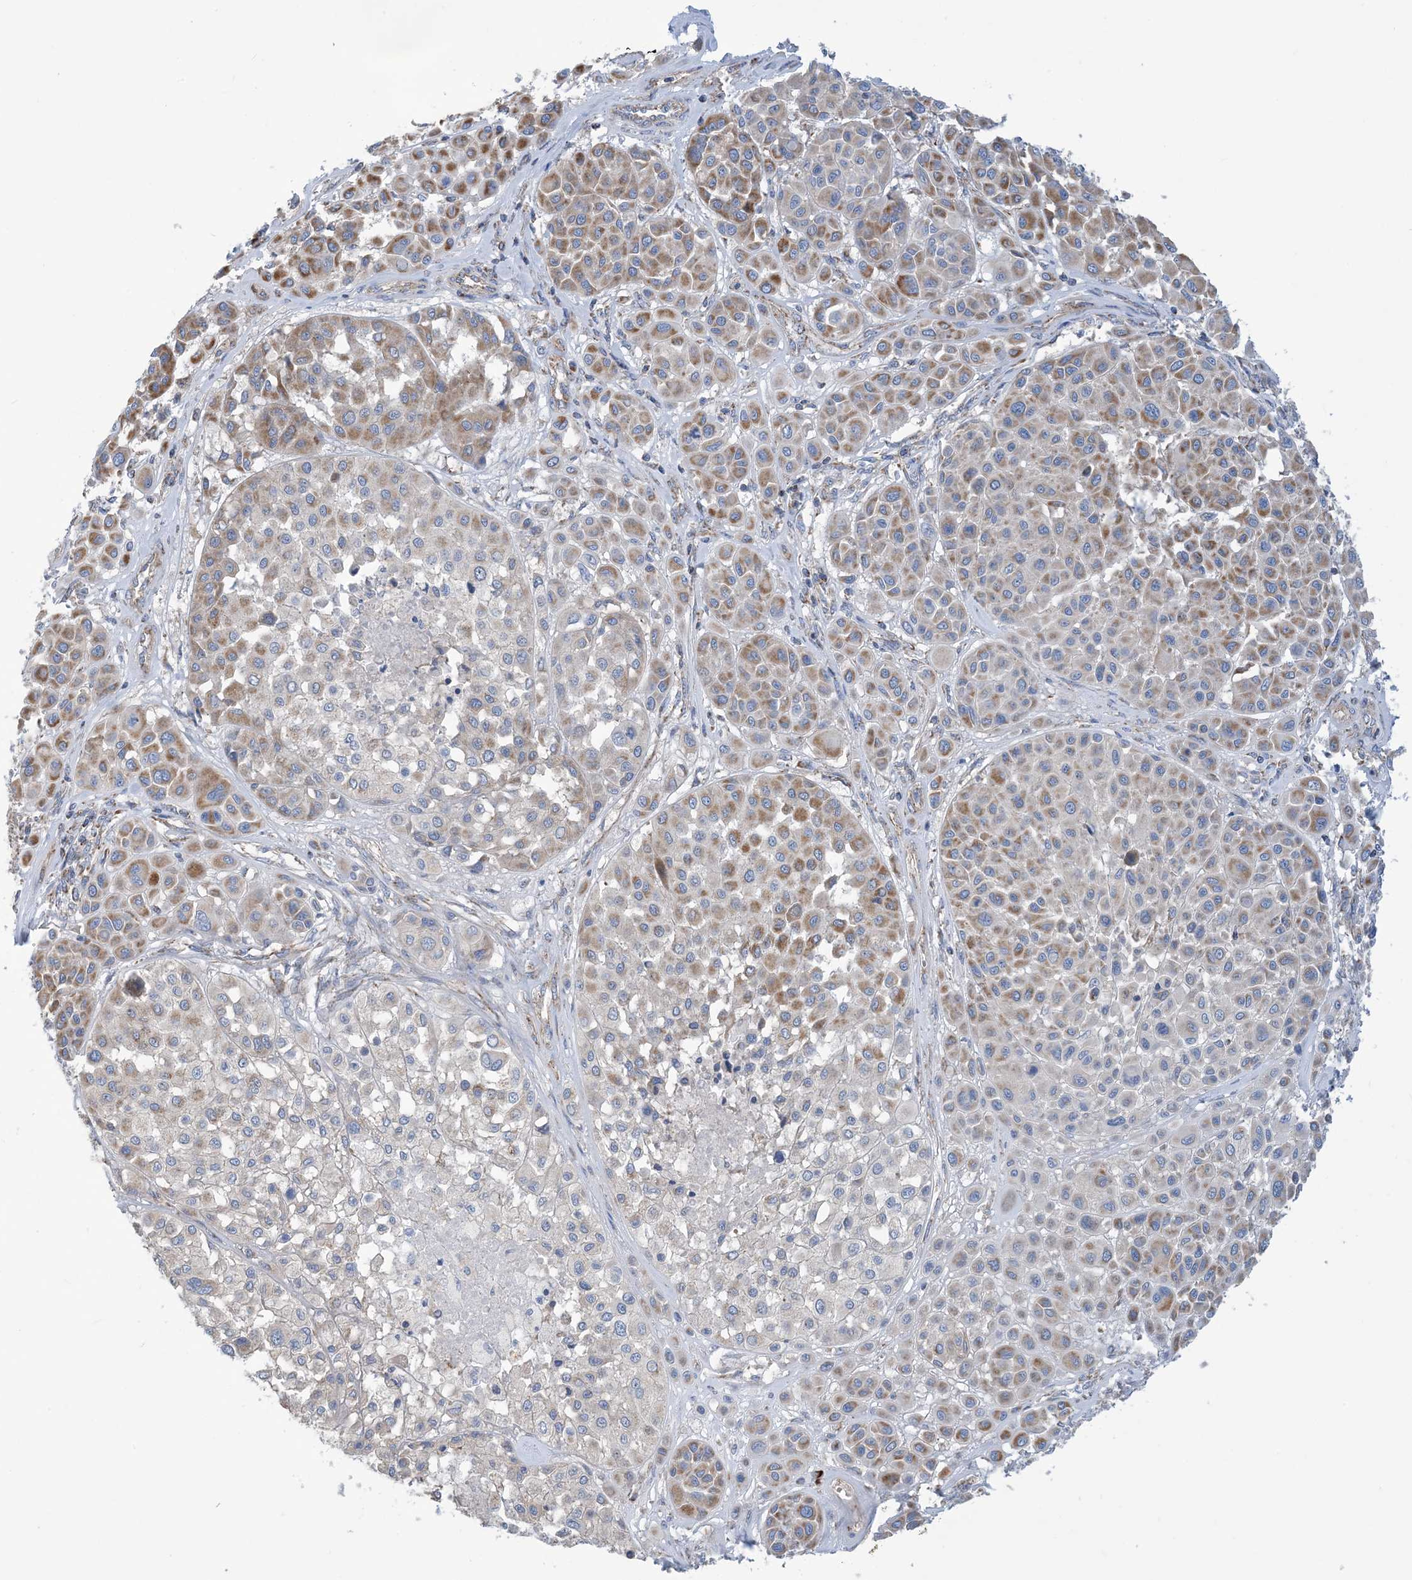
{"staining": {"intensity": "moderate", "quantity": "25%-75%", "location": "cytoplasmic/membranous"}, "tissue": "melanoma", "cell_type": "Tumor cells", "image_type": "cancer", "snomed": [{"axis": "morphology", "description": "Malignant melanoma, Metastatic site"}, {"axis": "topography", "description": "Soft tissue"}], "caption": "Immunohistochemical staining of human melanoma reveals moderate cytoplasmic/membranous protein expression in about 25%-75% of tumor cells.", "gene": "PHOSPHO2", "patient": {"sex": "male", "age": 41}}